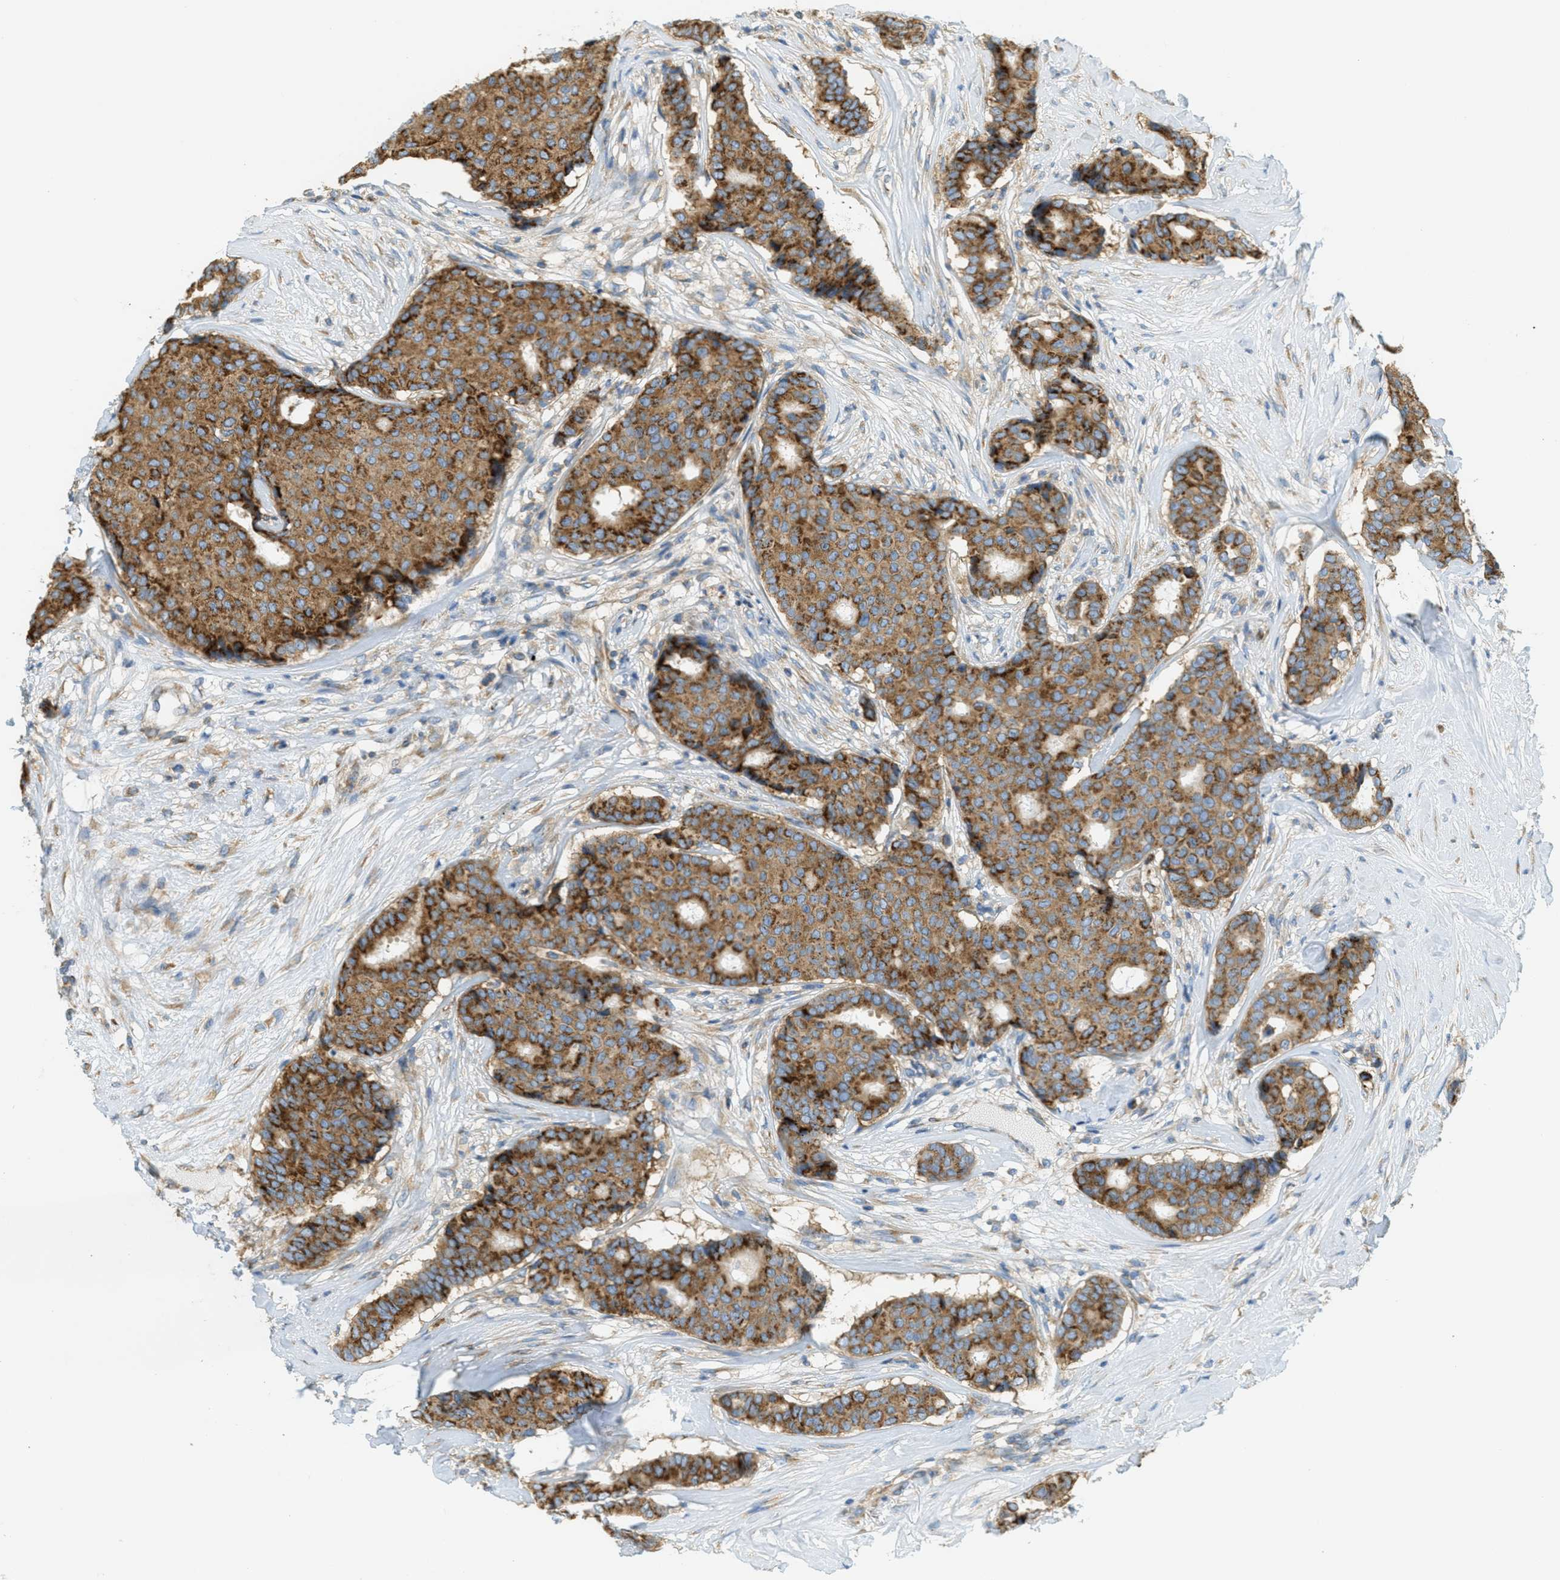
{"staining": {"intensity": "moderate", "quantity": ">75%", "location": "cytoplasmic/membranous"}, "tissue": "breast cancer", "cell_type": "Tumor cells", "image_type": "cancer", "snomed": [{"axis": "morphology", "description": "Duct carcinoma"}, {"axis": "topography", "description": "Breast"}], "caption": "Intraductal carcinoma (breast) stained with a brown dye shows moderate cytoplasmic/membranous positive staining in approximately >75% of tumor cells.", "gene": "ABCF1", "patient": {"sex": "female", "age": 75}}